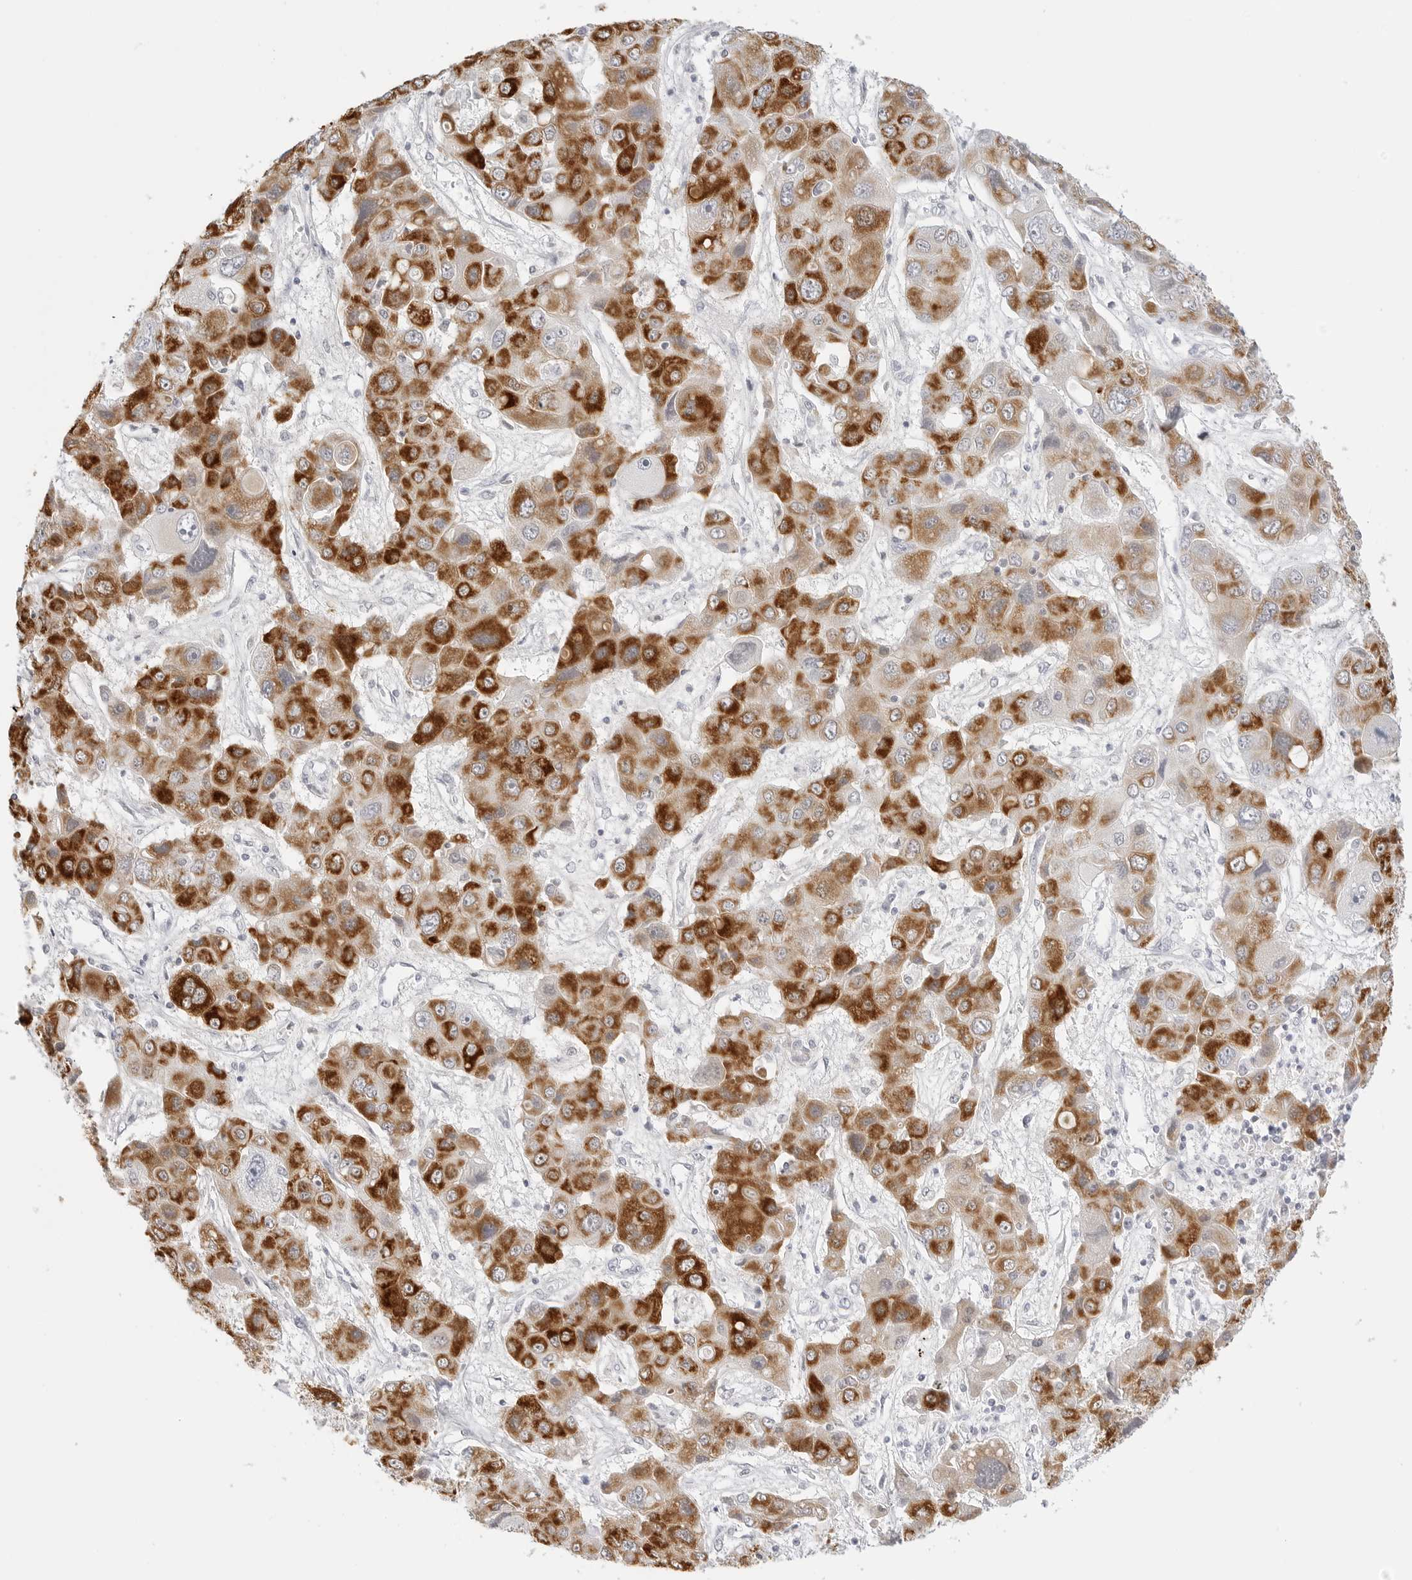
{"staining": {"intensity": "strong", "quantity": ">75%", "location": "cytoplasmic/membranous"}, "tissue": "liver cancer", "cell_type": "Tumor cells", "image_type": "cancer", "snomed": [{"axis": "morphology", "description": "Cholangiocarcinoma"}, {"axis": "topography", "description": "Liver"}], "caption": "Cholangiocarcinoma (liver) stained for a protein shows strong cytoplasmic/membranous positivity in tumor cells. (Brightfield microscopy of DAB IHC at high magnification).", "gene": "HMGCS2", "patient": {"sex": "male", "age": 67}}